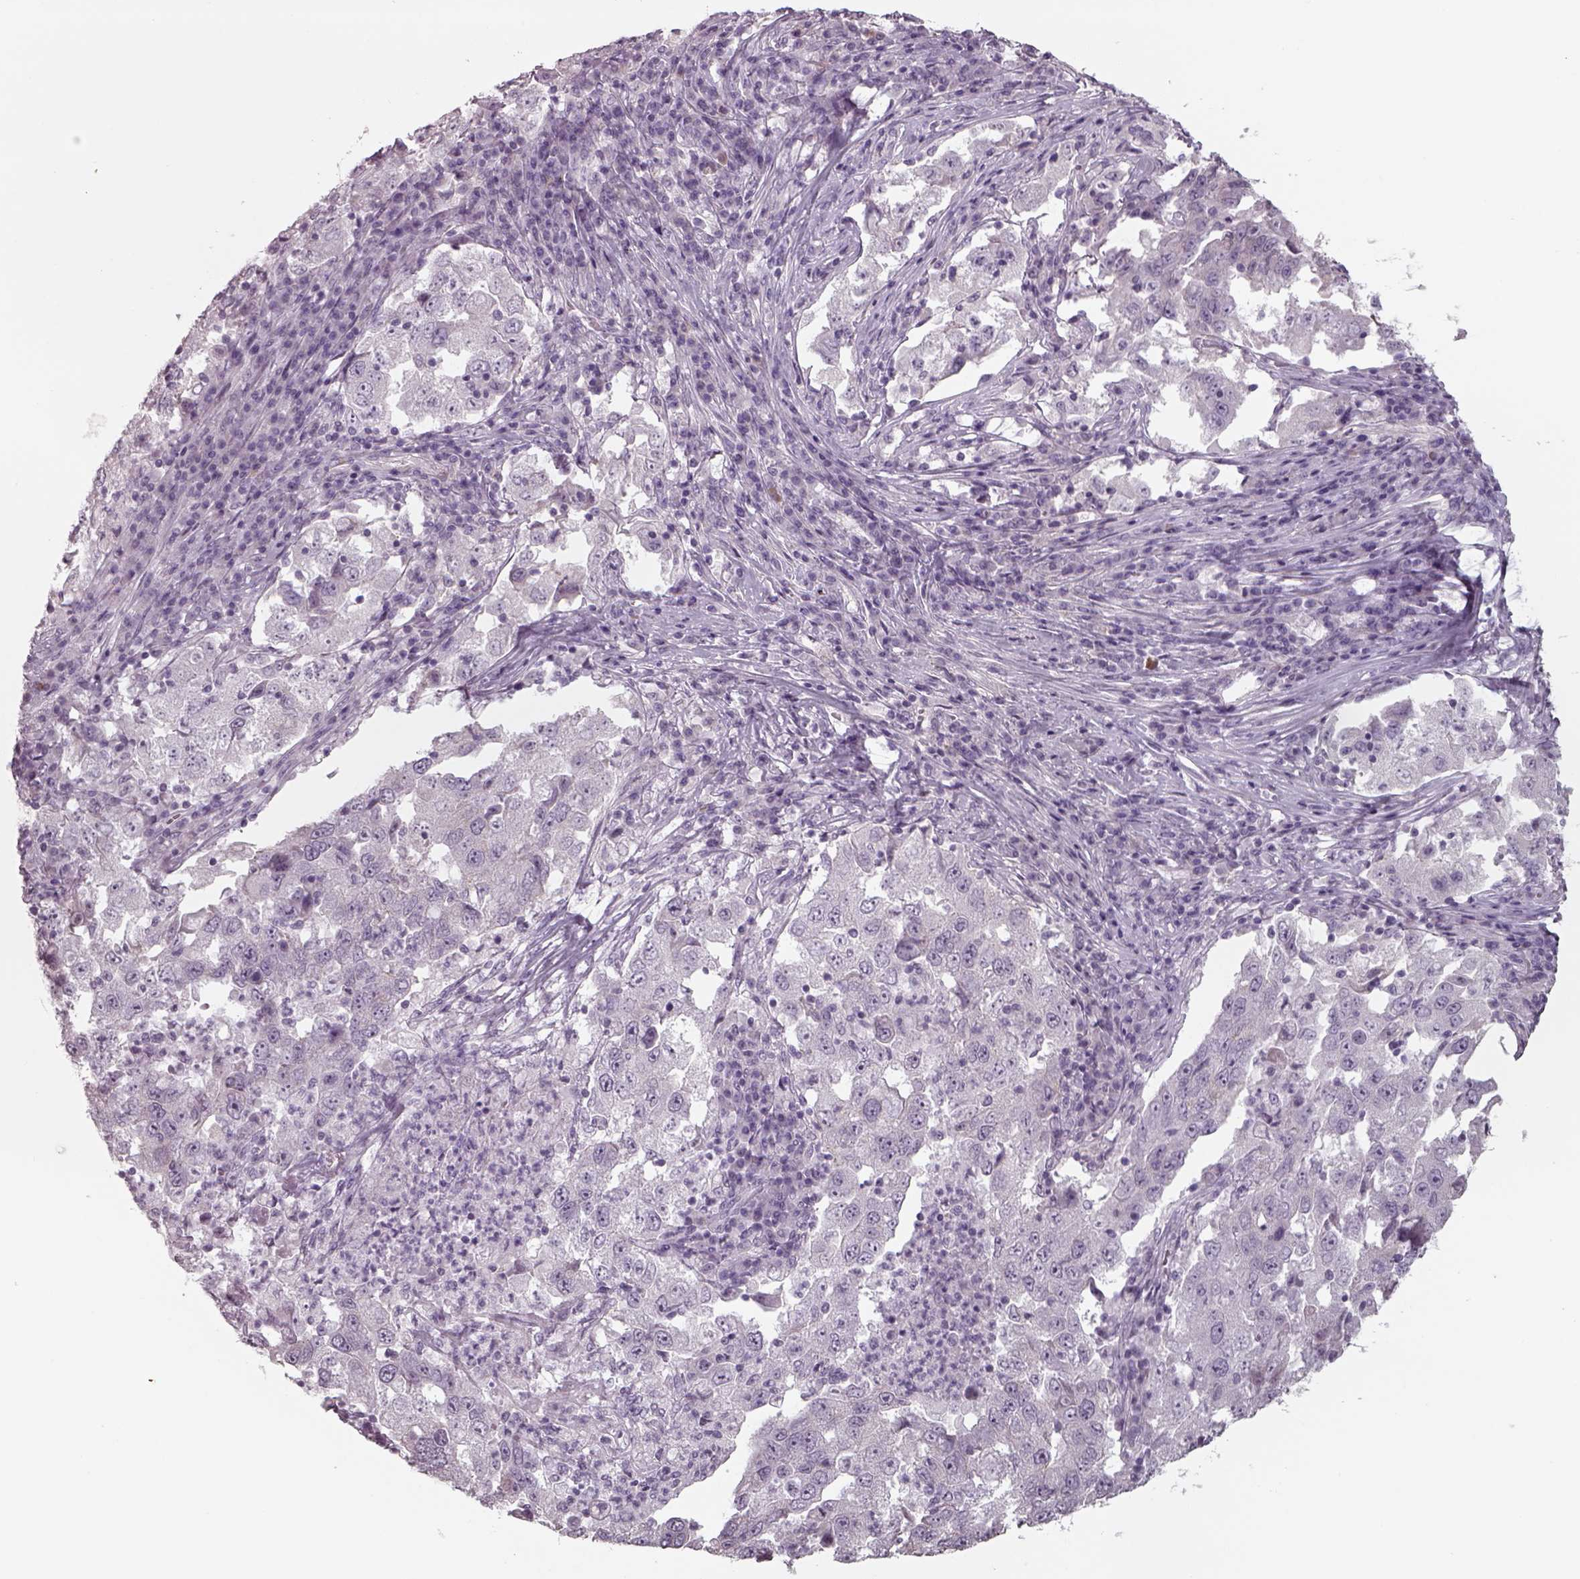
{"staining": {"intensity": "negative", "quantity": "none", "location": "none"}, "tissue": "lung cancer", "cell_type": "Tumor cells", "image_type": "cancer", "snomed": [{"axis": "morphology", "description": "Adenocarcinoma, NOS"}, {"axis": "topography", "description": "Lung"}], "caption": "This is a image of immunohistochemistry (IHC) staining of lung adenocarcinoma, which shows no positivity in tumor cells.", "gene": "SEPTIN14", "patient": {"sex": "male", "age": 73}}